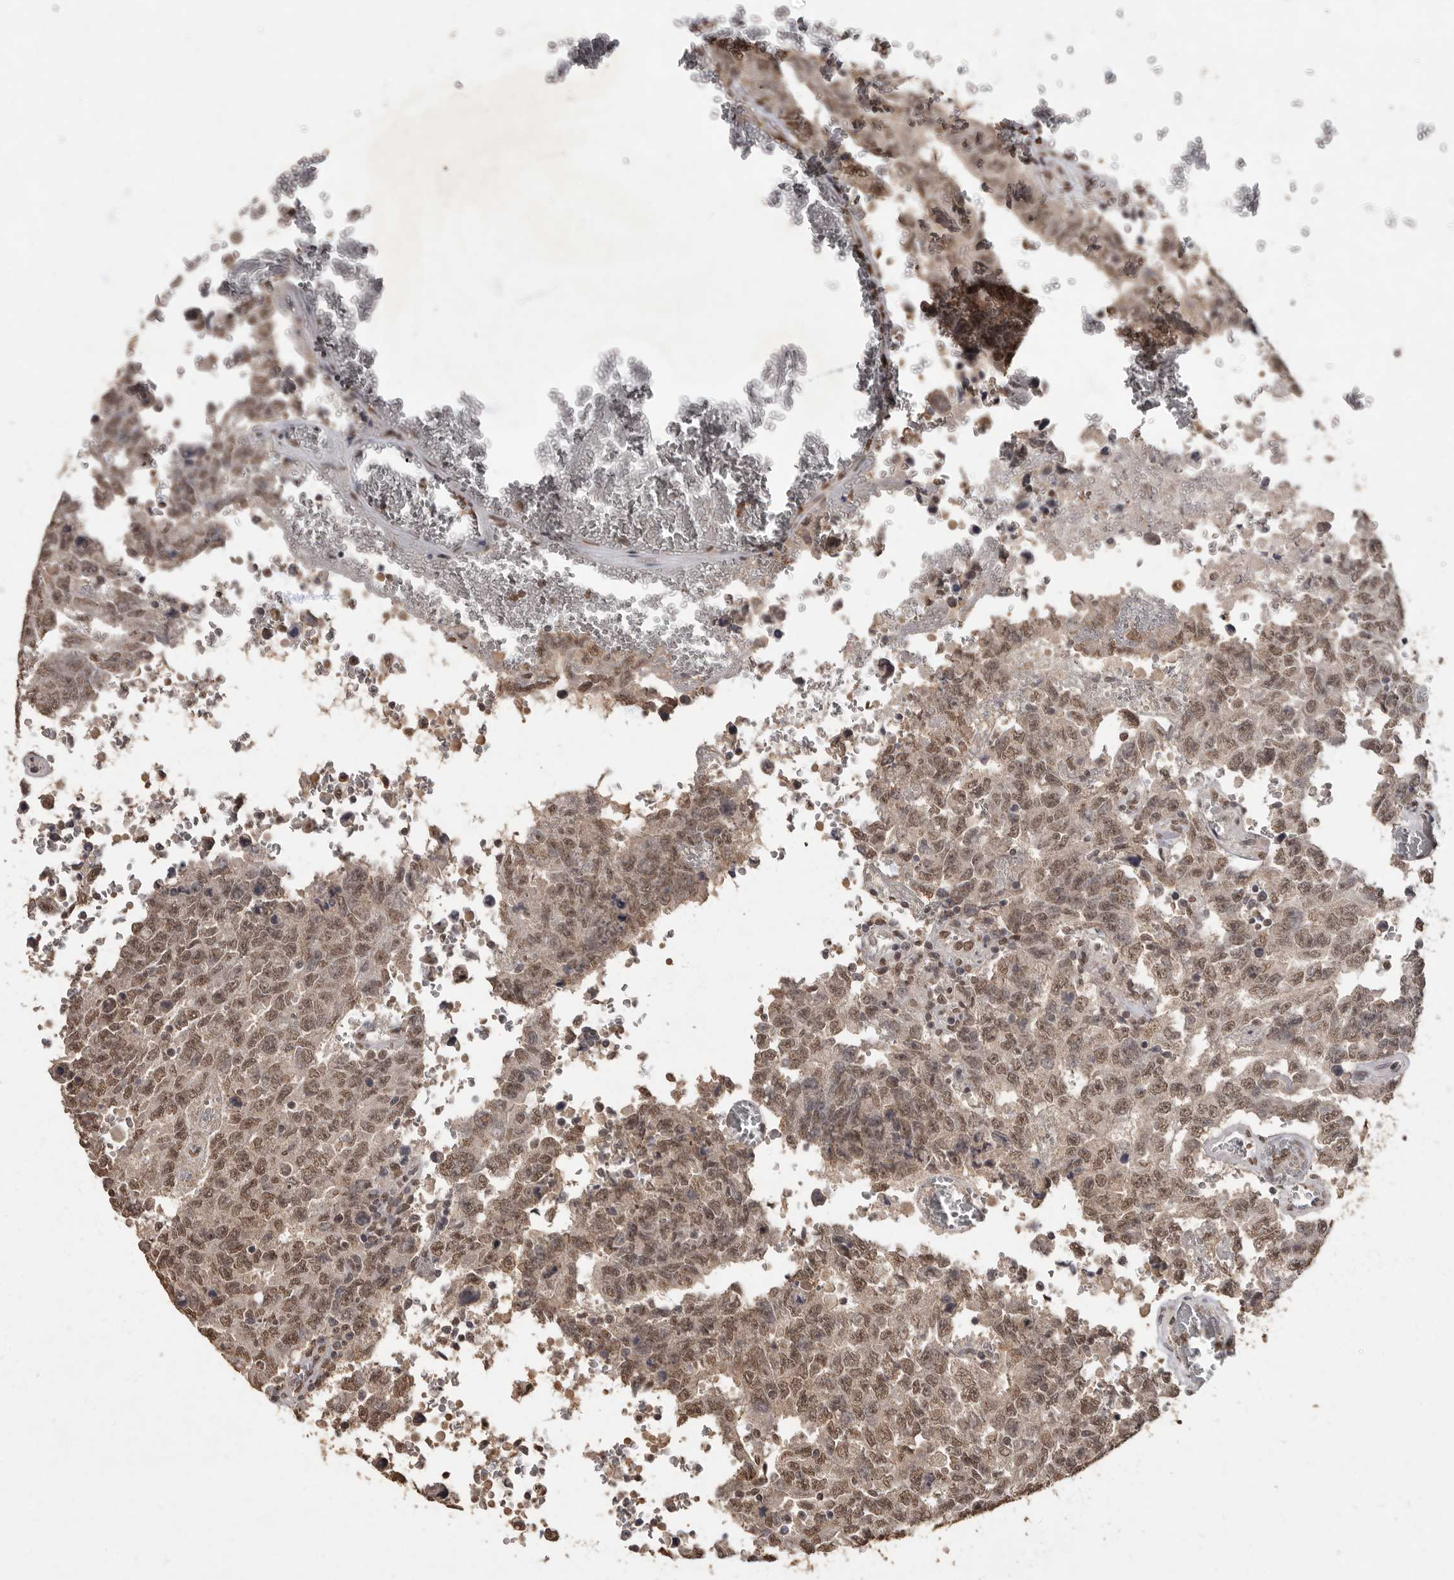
{"staining": {"intensity": "moderate", "quantity": ">75%", "location": "nuclear"}, "tissue": "testis cancer", "cell_type": "Tumor cells", "image_type": "cancer", "snomed": [{"axis": "morphology", "description": "Carcinoma, Embryonal, NOS"}, {"axis": "topography", "description": "Testis"}], "caption": "Embryonal carcinoma (testis) tissue demonstrates moderate nuclear expression in about >75% of tumor cells", "gene": "NBL1", "patient": {"sex": "male", "age": 26}}